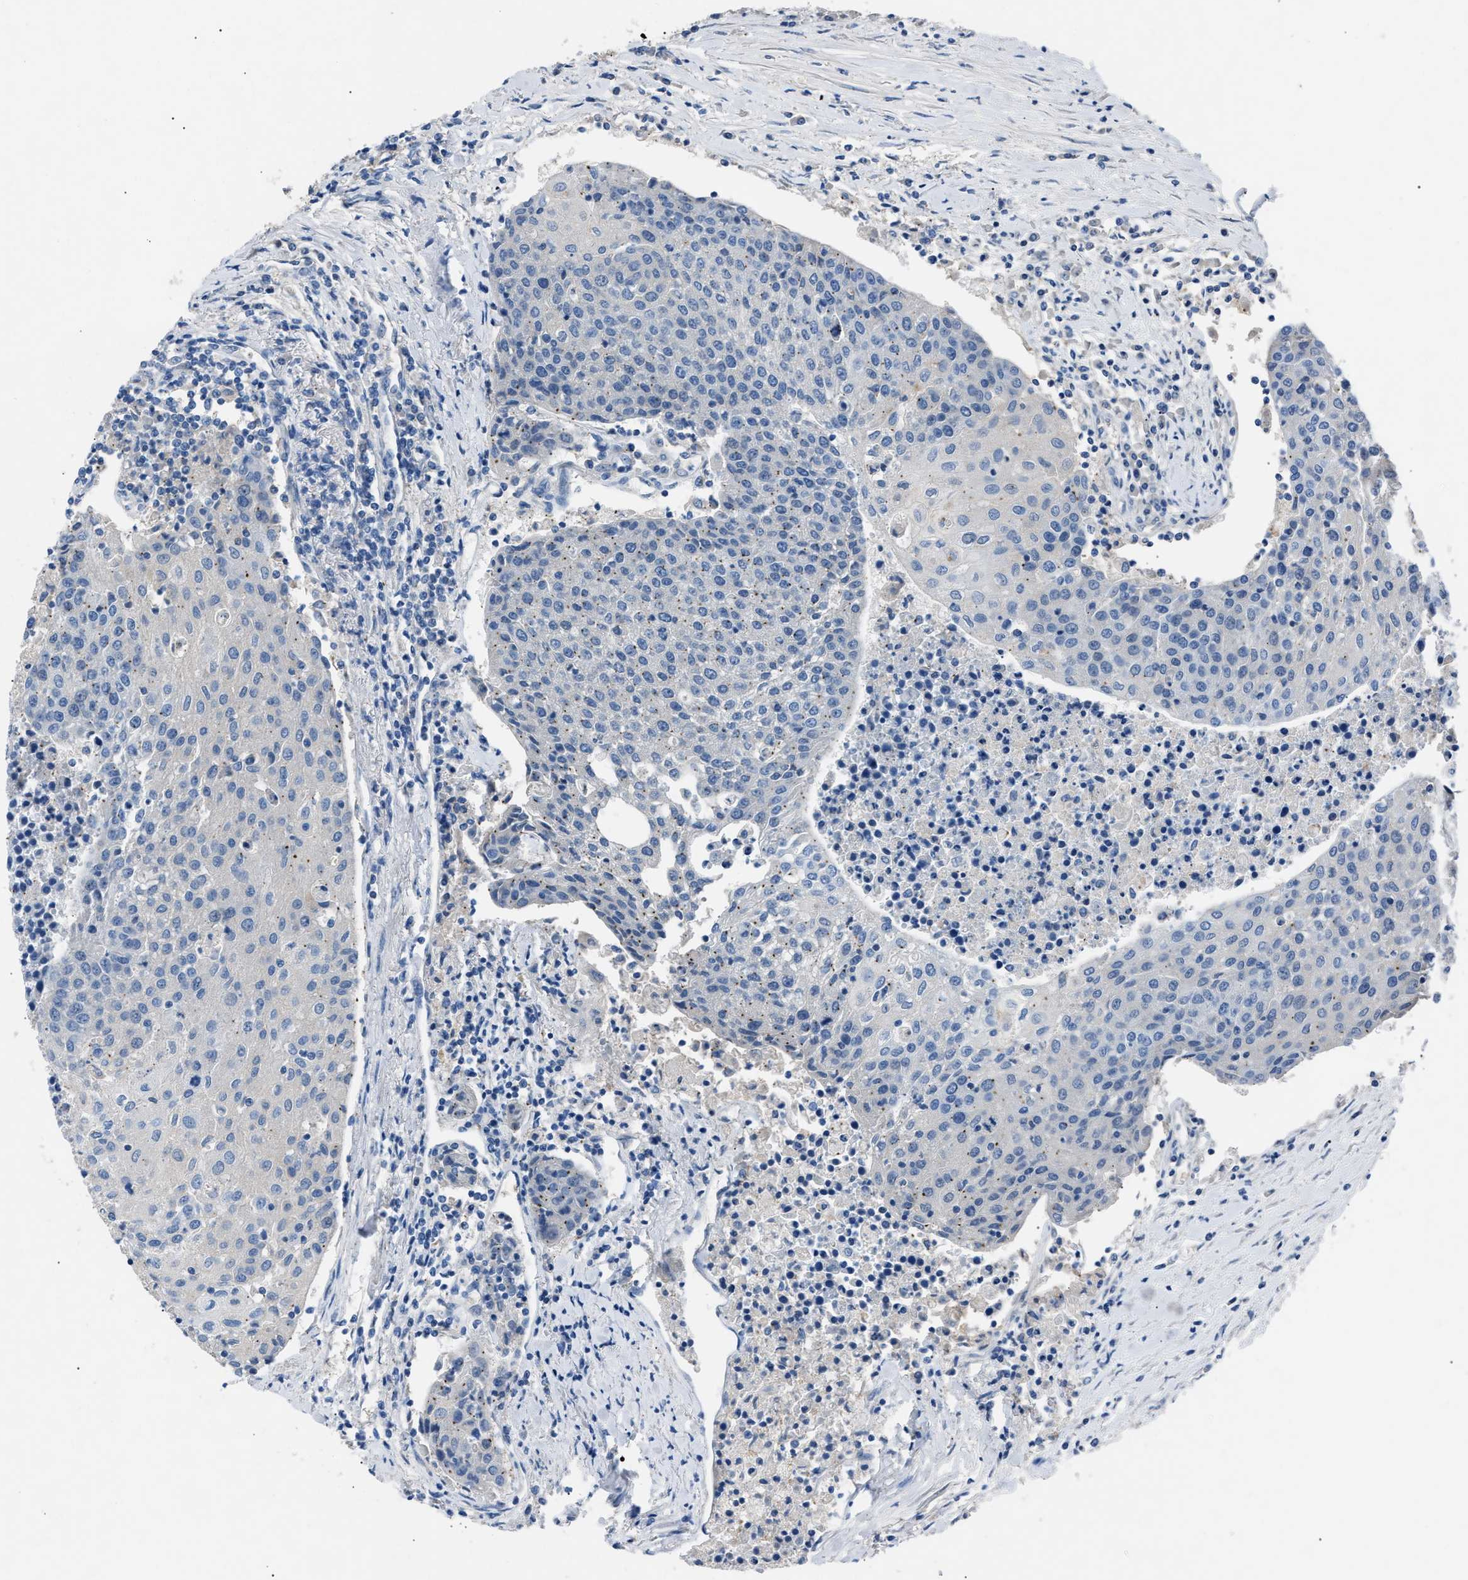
{"staining": {"intensity": "negative", "quantity": "none", "location": "none"}, "tissue": "urothelial cancer", "cell_type": "Tumor cells", "image_type": "cancer", "snomed": [{"axis": "morphology", "description": "Urothelial carcinoma, High grade"}, {"axis": "topography", "description": "Urinary bladder"}], "caption": "An immunohistochemistry (IHC) image of urothelial cancer is shown. There is no staining in tumor cells of urothelial cancer.", "gene": "DNAAF5", "patient": {"sex": "female", "age": 85}}